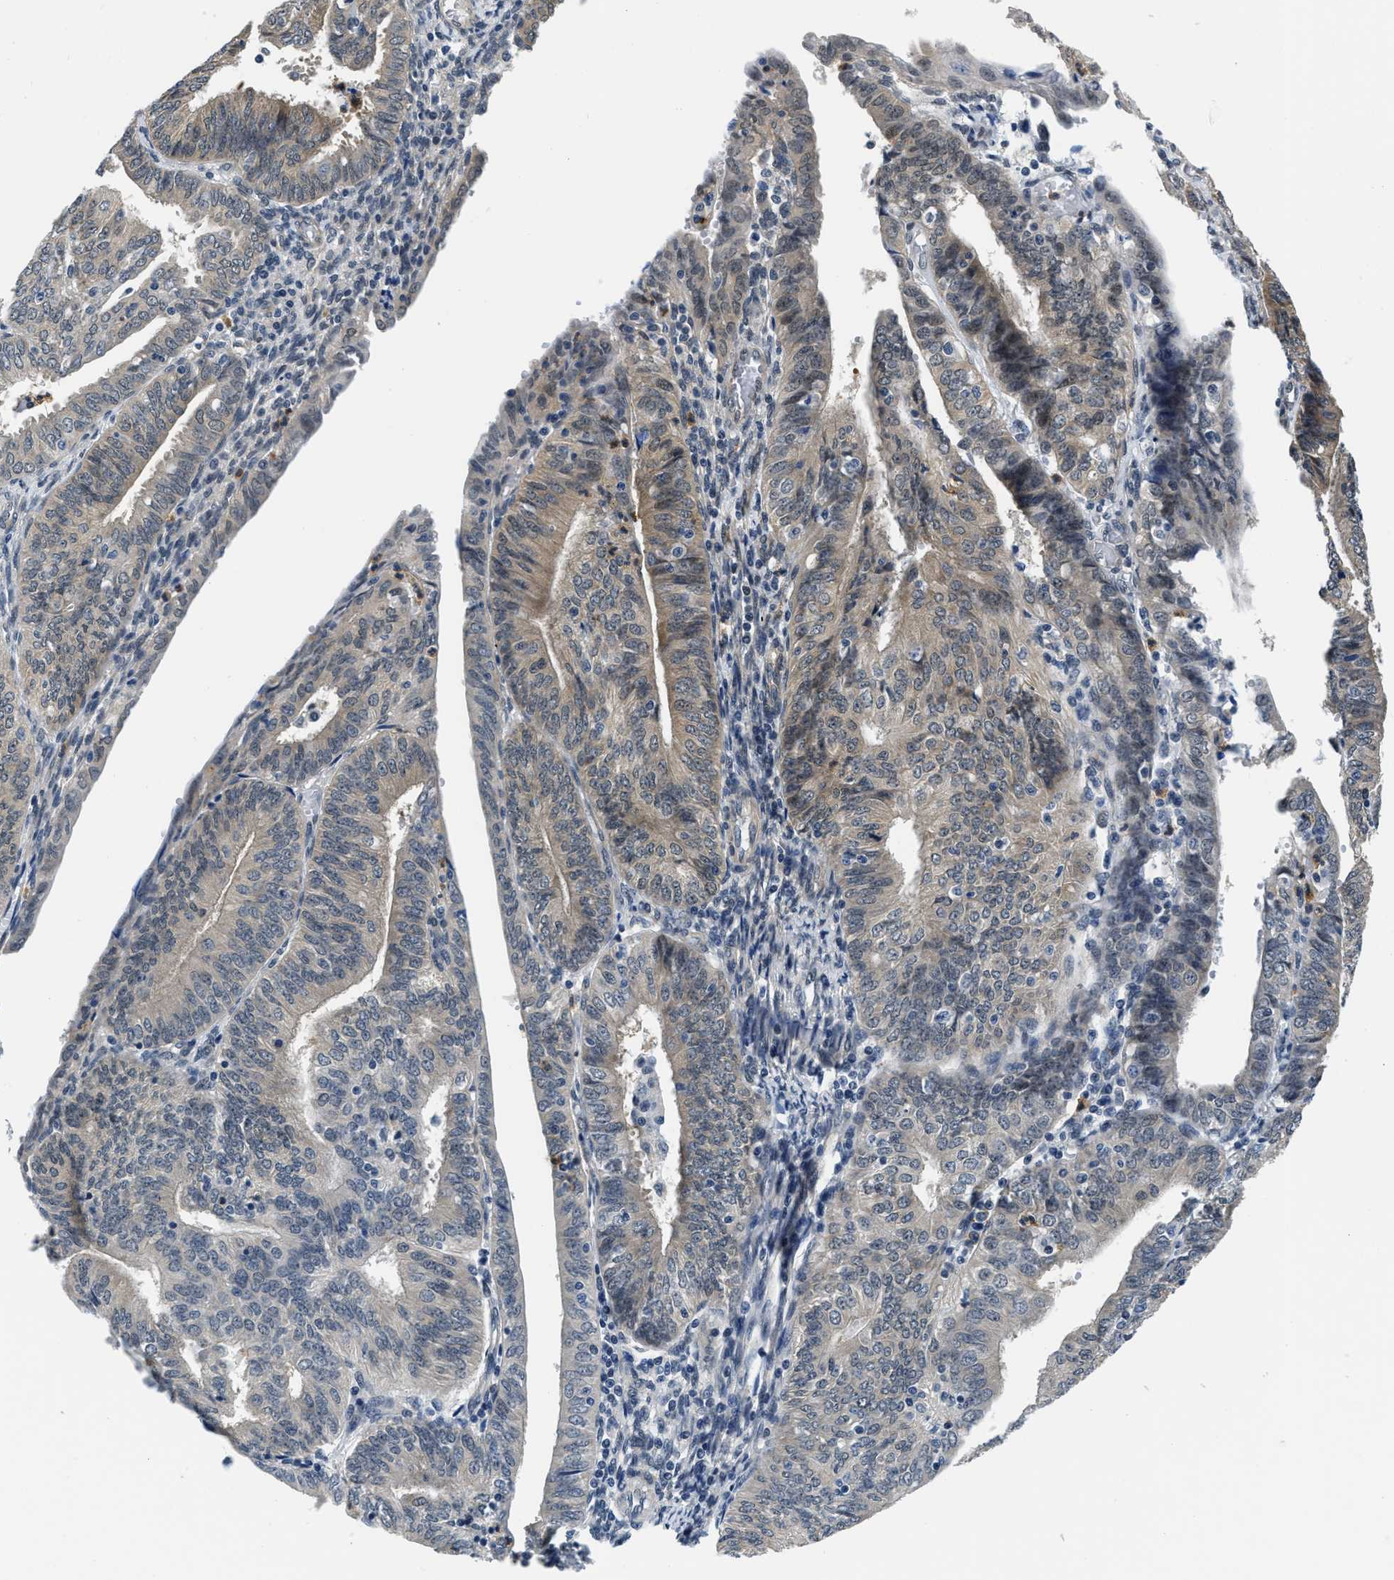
{"staining": {"intensity": "moderate", "quantity": "25%-75%", "location": "cytoplasmic/membranous"}, "tissue": "endometrial cancer", "cell_type": "Tumor cells", "image_type": "cancer", "snomed": [{"axis": "morphology", "description": "Adenocarcinoma, NOS"}, {"axis": "topography", "description": "Endometrium"}], "caption": "A medium amount of moderate cytoplasmic/membranous positivity is seen in about 25%-75% of tumor cells in endometrial adenocarcinoma tissue. (Stains: DAB (3,3'-diaminobenzidine) in brown, nuclei in blue, Microscopy: brightfield microscopy at high magnification).", "gene": "SMAD4", "patient": {"sex": "female", "age": 58}}